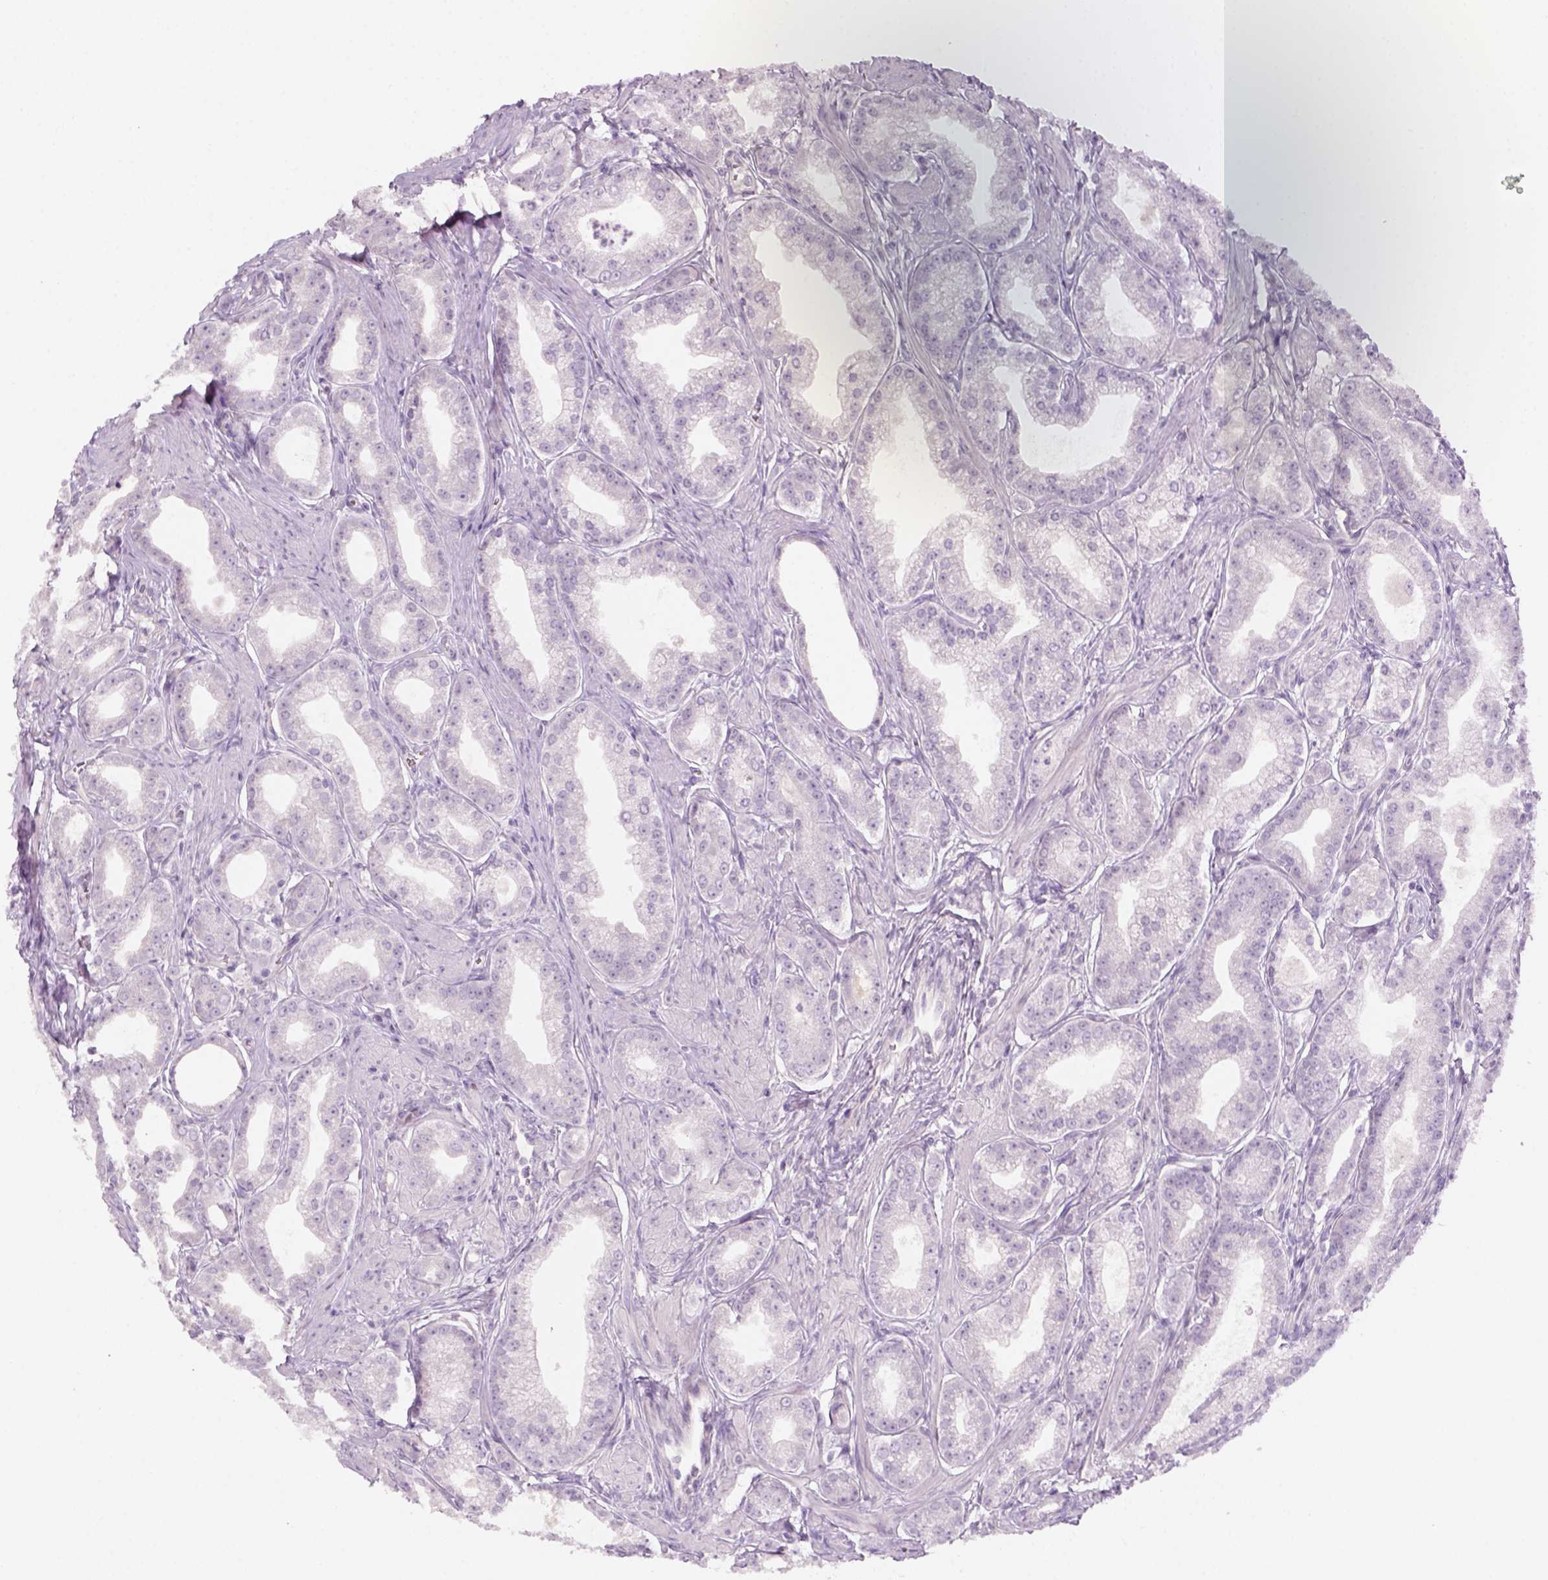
{"staining": {"intensity": "negative", "quantity": "none", "location": "none"}, "tissue": "prostate cancer", "cell_type": "Tumor cells", "image_type": "cancer", "snomed": [{"axis": "morphology", "description": "Adenocarcinoma, NOS"}, {"axis": "topography", "description": "Prostate"}], "caption": "A photomicrograph of prostate cancer stained for a protein reveals no brown staining in tumor cells.", "gene": "KRT25", "patient": {"sex": "male", "age": 71}}